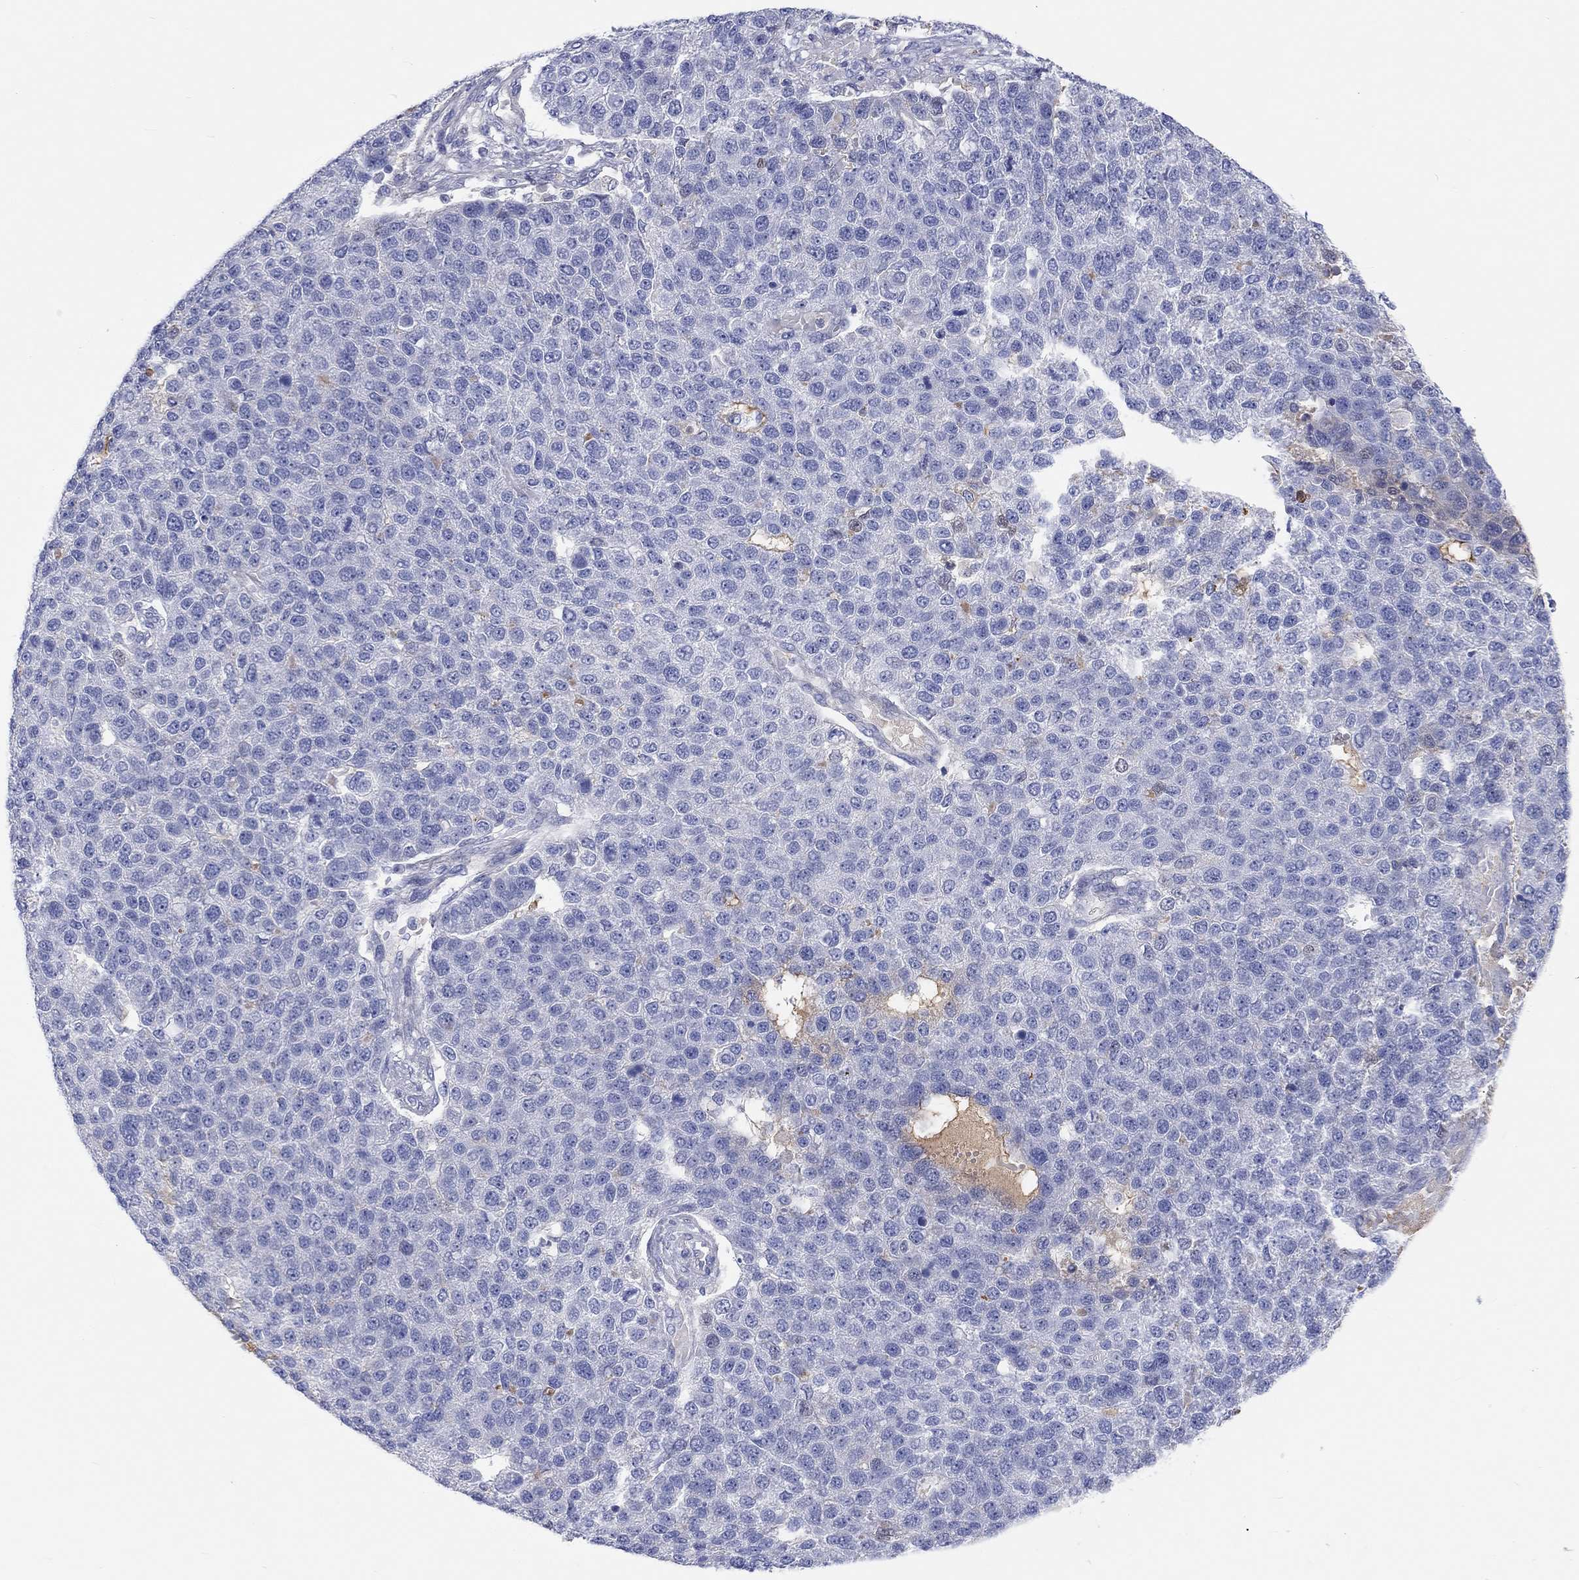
{"staining": {"intensity": "negative", "quantity": "none", "location": "none"}, "tissue": "pancreatic cancer", "cell_type": "Tumor cells", "image_type": "cancer", "snomed": [{"axis": "morphology", "description": "Adenocarcinoma, NOS"}, {"axis": "topography", "description": "Pancreas"}], "caption": "IHC image of pancreatic adenocarcinoma stained for a protein (brown), which shows no positivity in tumor cells.", "gene": "CDY2B", "patient": {"sex": "female", "age": 61}}